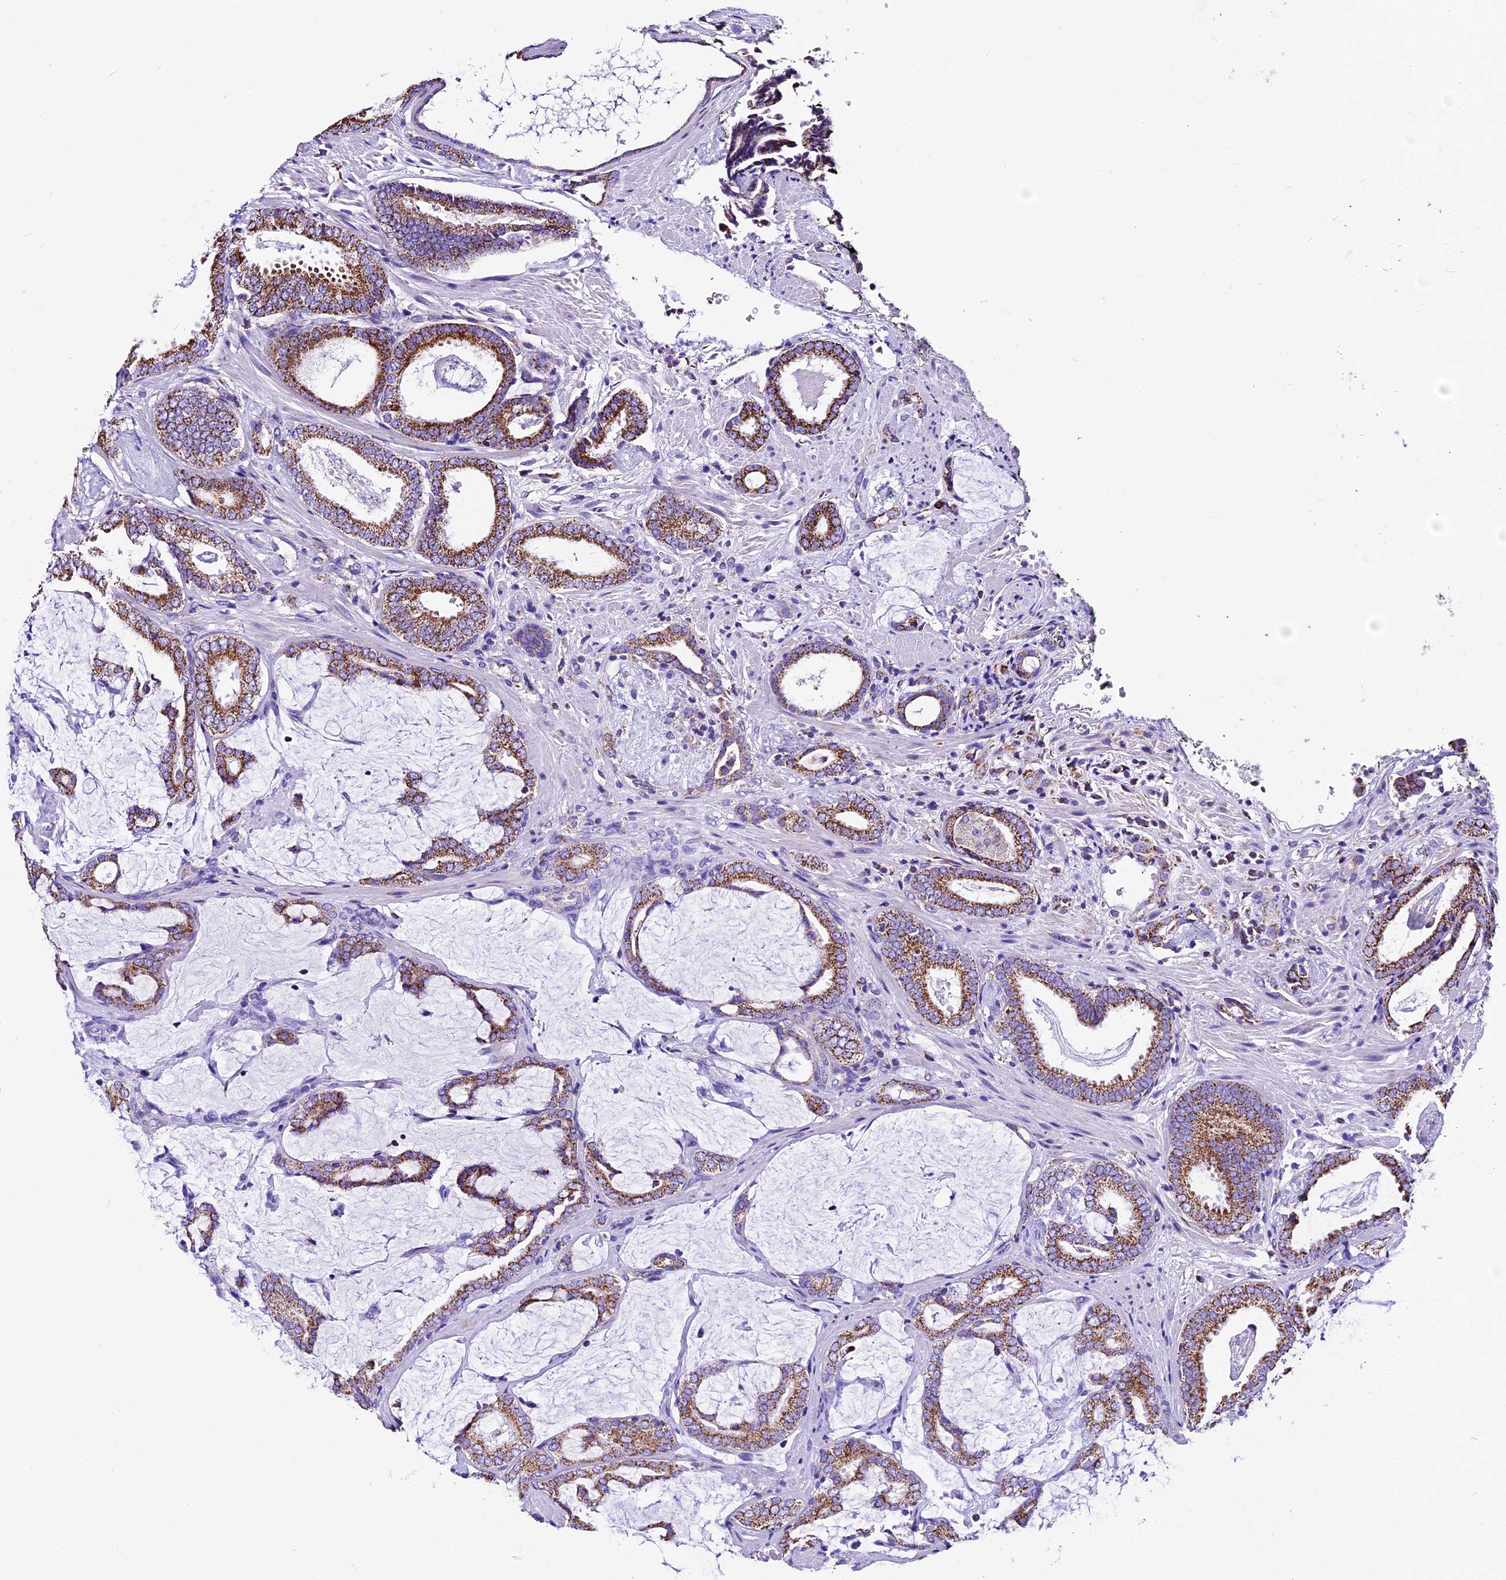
{"staining": {"intensity": "strong", "quantity": ">75%", "location": "cytoplasmic/membranous"}, "tissue": "prostate cancer", "cell_type": "Tumor cells", "image_type": "cancer", "snomed": [{"axis": "morphology", "description": "Adenocarcinoma, Low grade"}, {"axis": "topography", "description": "Prostate"}], "caption": "Human adenocarcinoma (low-grade) (prostate) stained for a protein (brown) reveals strong cytoplasmic/membranous positive positivity in about >75% of tumor cells.", "gene": "DCAF5", "patient": {"sex": "male", "age": 71}}